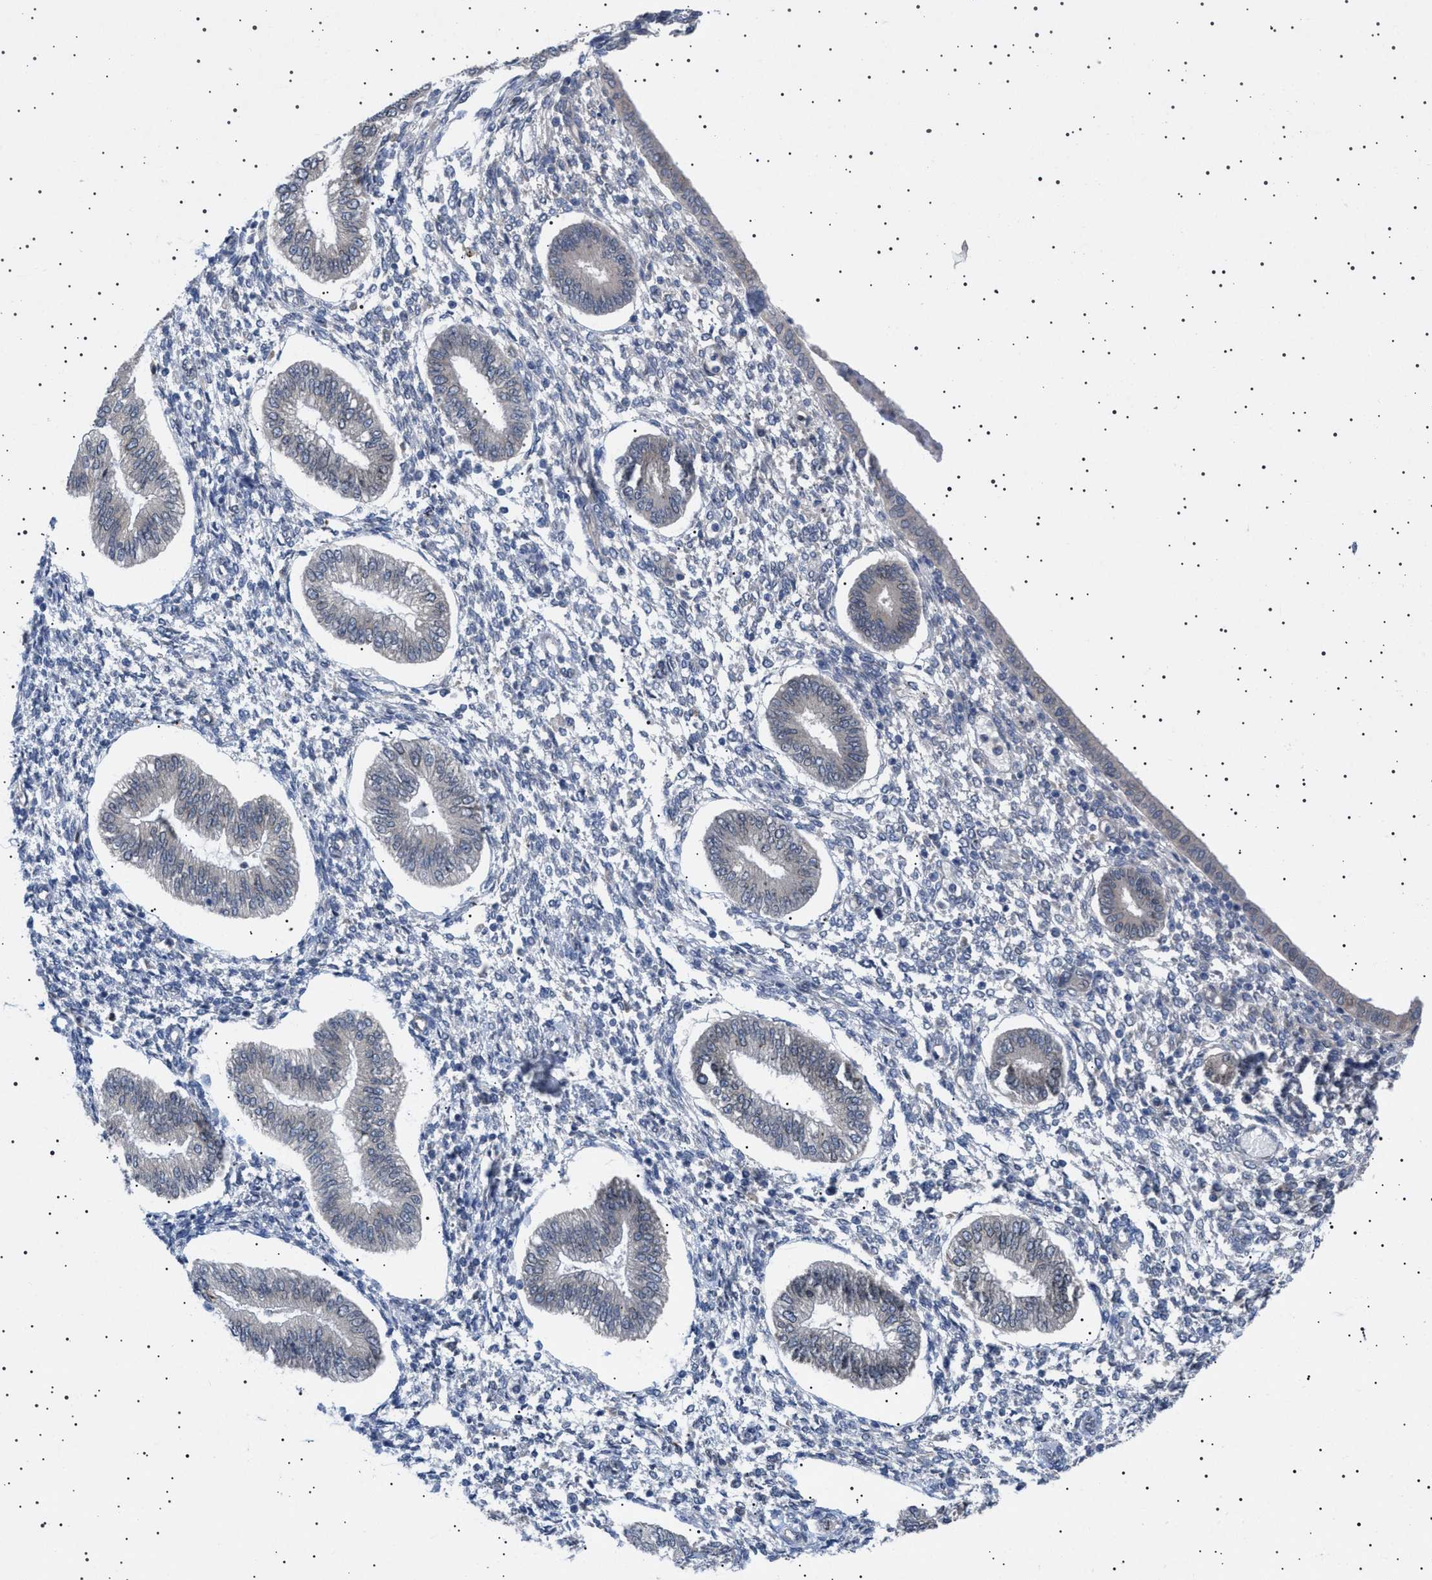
{"staining": {"intensity": "negative", "quantity": "none", "location": "none"}, "tissue": "endometrium", "cell_type": "Cells in endometrial stroma", "image_type": "normal", "snomed": [{"axis": "morphology", "description": "Normal tissue, NOS"}, {"axis": "topography", "description": "Endometrium"}], "caption": "The histopathology image exhibits no significant expression in cells in endometrial stroma of endometrium. (DAB (3,3'-diaminobenzidine) immunohistochemistry (IHC), high magnification).", "gene": "NUP93", "patient": {"sex": "female", "age": 50}}